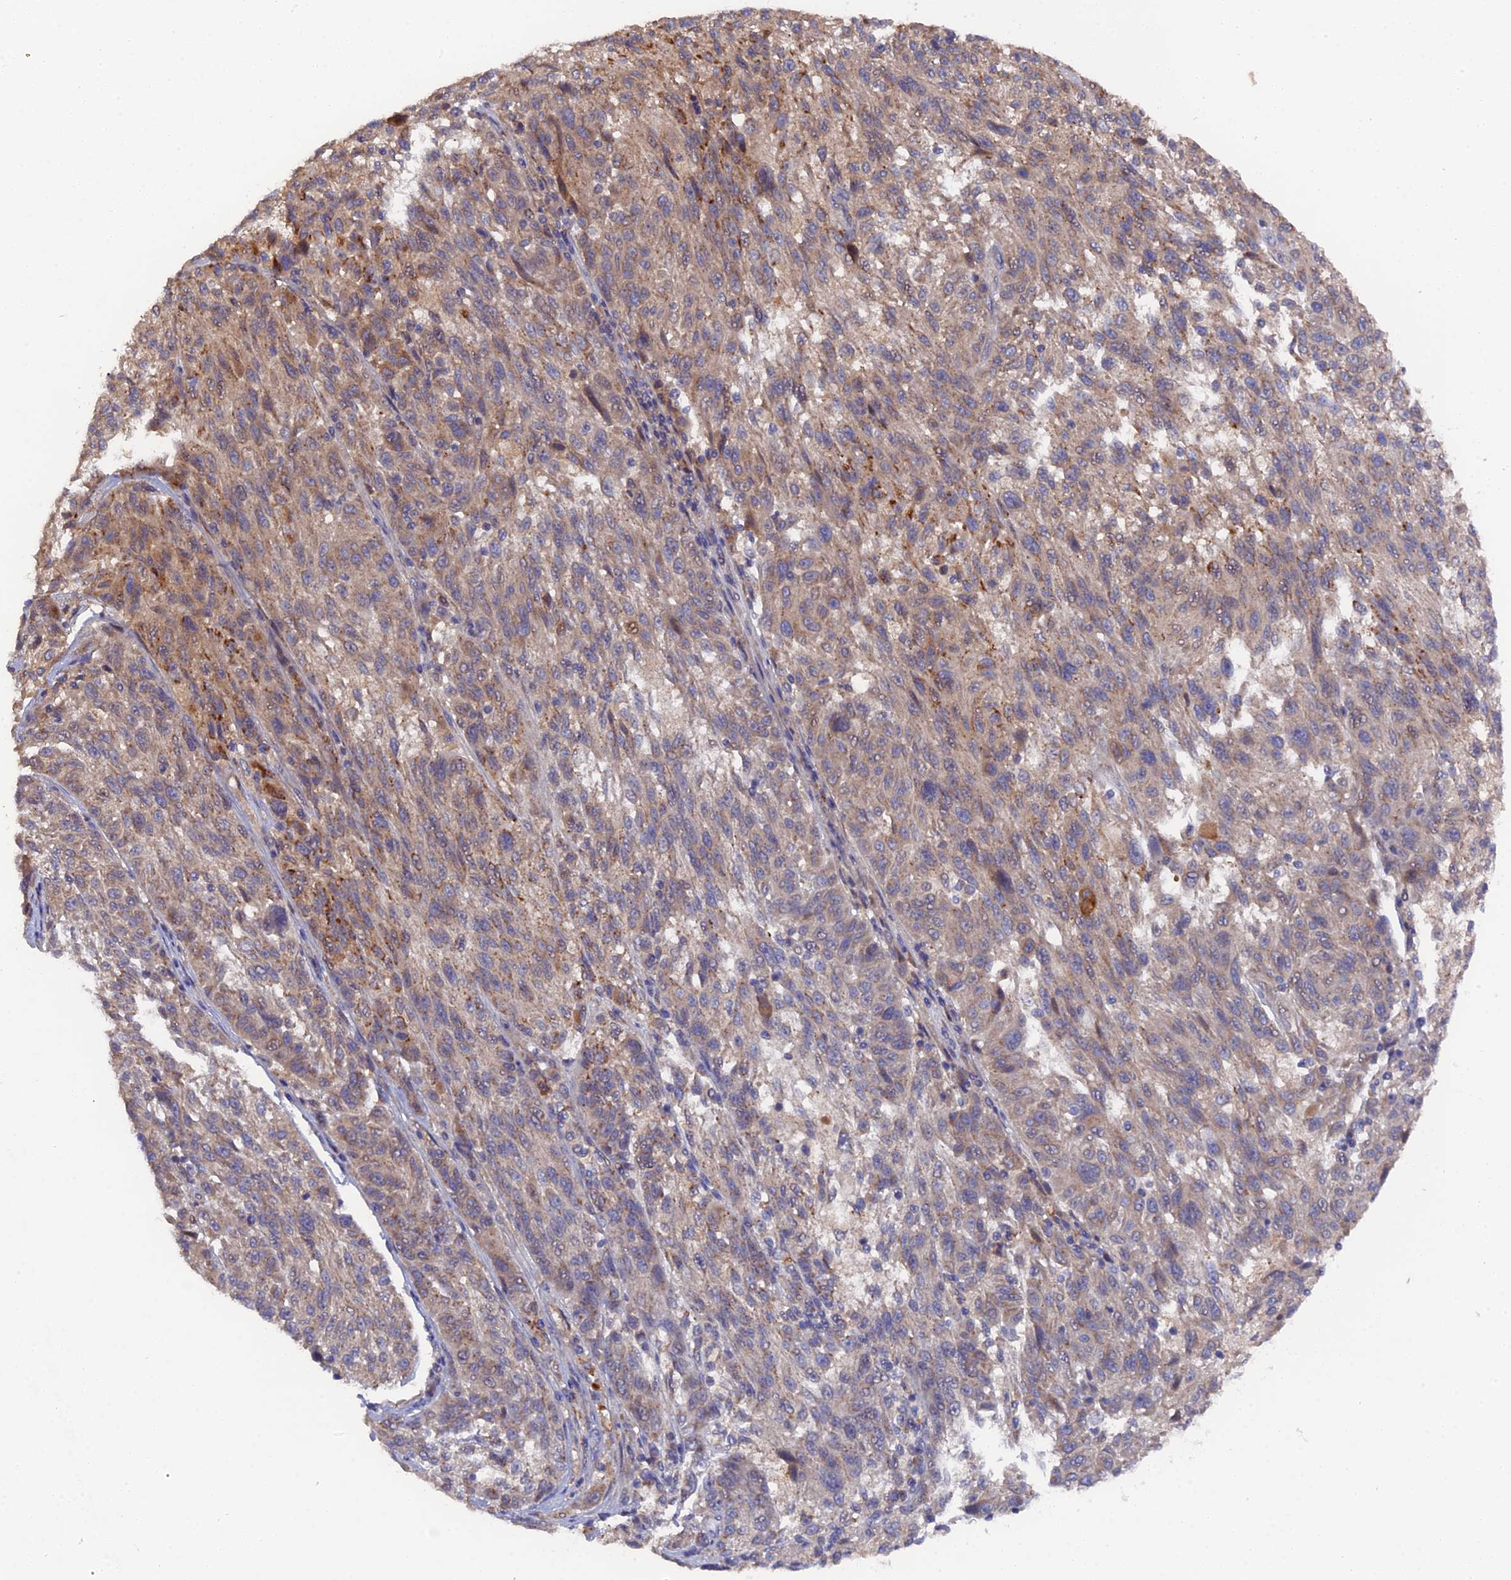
{"staining": {"intensity": "weak", "quantity": "25%-75%", "location": "cytoplasmic/membranous"}, "tissue": "melanoma", "cell_type": "Tumor cells", "image_type": "cancer", "snomed": [{"axis": "morphology", "description": "Malignant melanoma, NOS"}, {"axis": "topography", "description": "Skin"}], "caption": "A histopathology image of melanoma stained for a protein reveals weak cytoplasmic/membranous brown staining in tumor cells.", "gene": "ZCCHC2", "patient": {"sex": "male", "age": 53}}